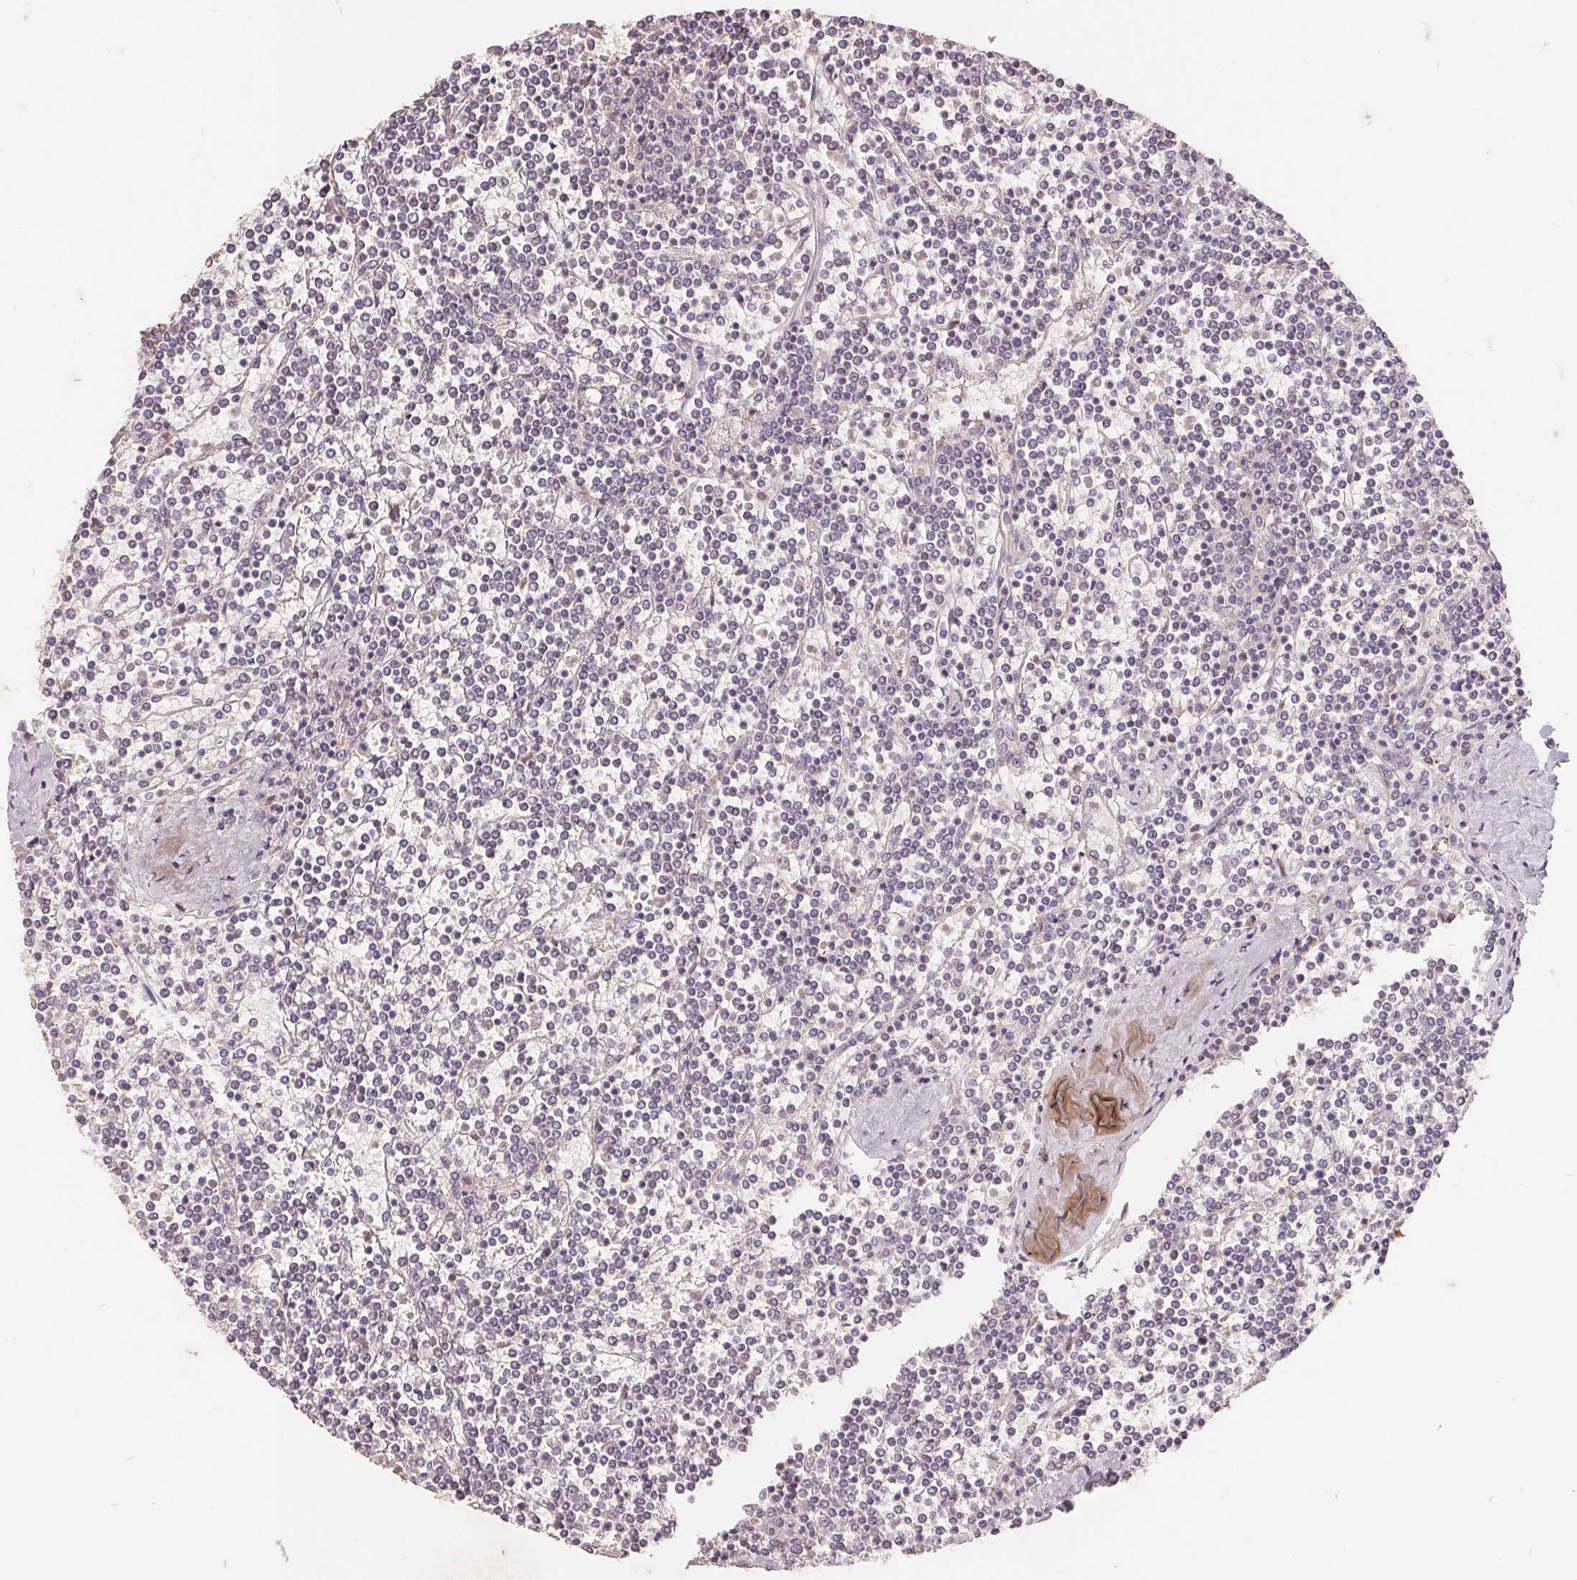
{"staining": {"intensity": "negative", "quantity": "none", "location": "none"}, "tissue": "lymphoma", "cell_type": "Tumor cells", "image_type": "cancer", "snomed": [{"axis": "morphology", "description": "Malignant lymphoma, non-Hodgkin's type, Low grade"}, {"axis": "topography", "description": "Spleen"}], "caption": "This is an IHC photomicrograph of human low-grade malignant lymphoma, non-Hodgkin's type. There is no expression in tumor cells.", "gene": "CDIPT", "patient": {"sex": "female", "age": 19}}